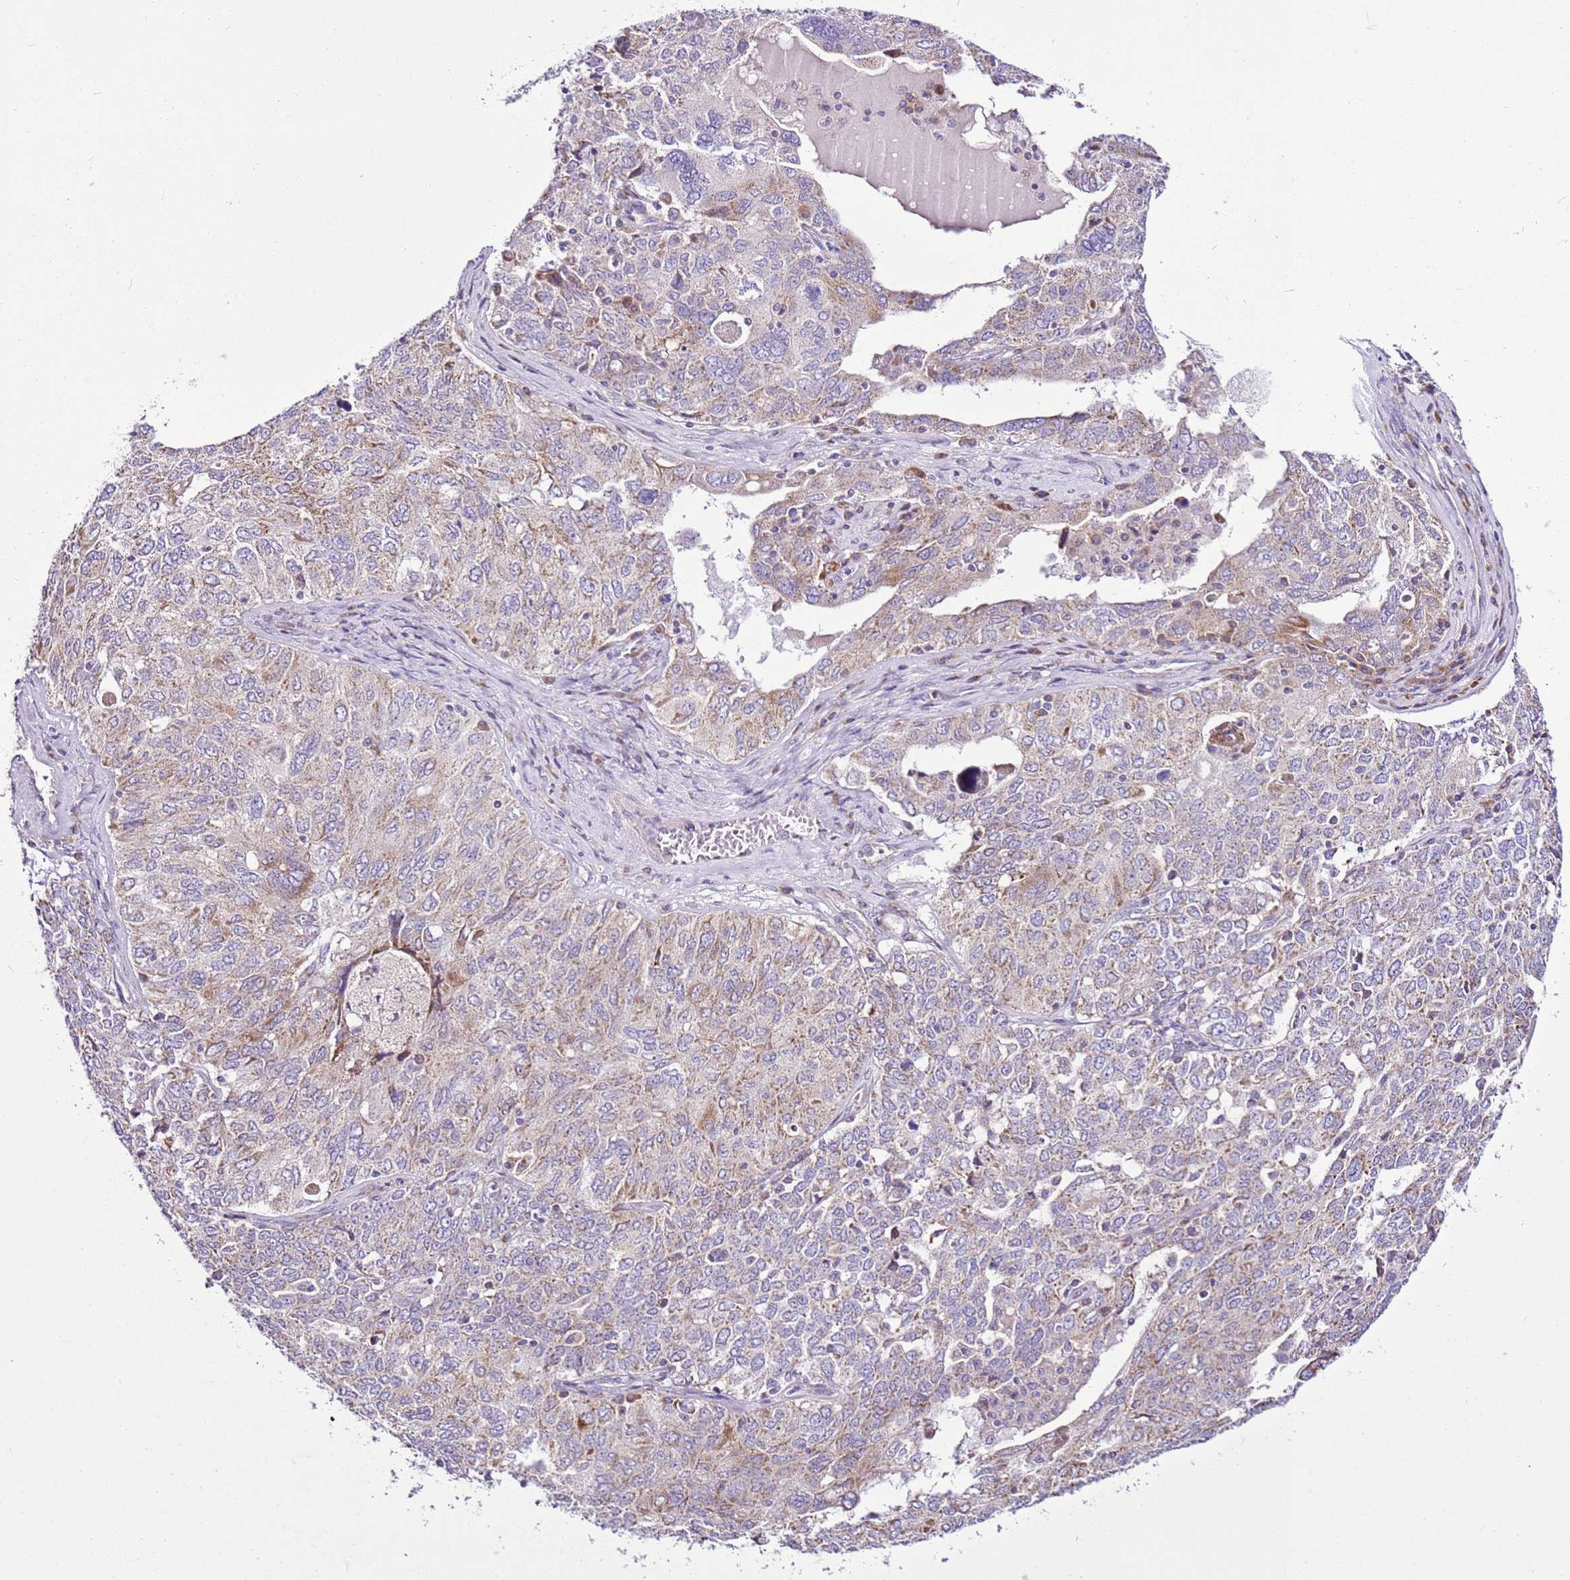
{"staining": {"intensity": "moderate", "quantity": "<25%", "location": "cytoplasmic/membranous"}, "tissue": "ovarian cancer", "cell_type": "Tumor cells", "image_type": "cancer", "snomed": [{"axis": "morphology", "description": "Carcinoma, endometroid"}, {"axis": "topography", "description": "Ovary"}], "caption": "Ovarian cancer tissue shows moderate cytoplasmic/membranous positivity in approximately <25% of tumor cells, visualized by immunohistochemistry.", "gene": "MRPL36", "patient": {"sex": "female", "age": 62}}